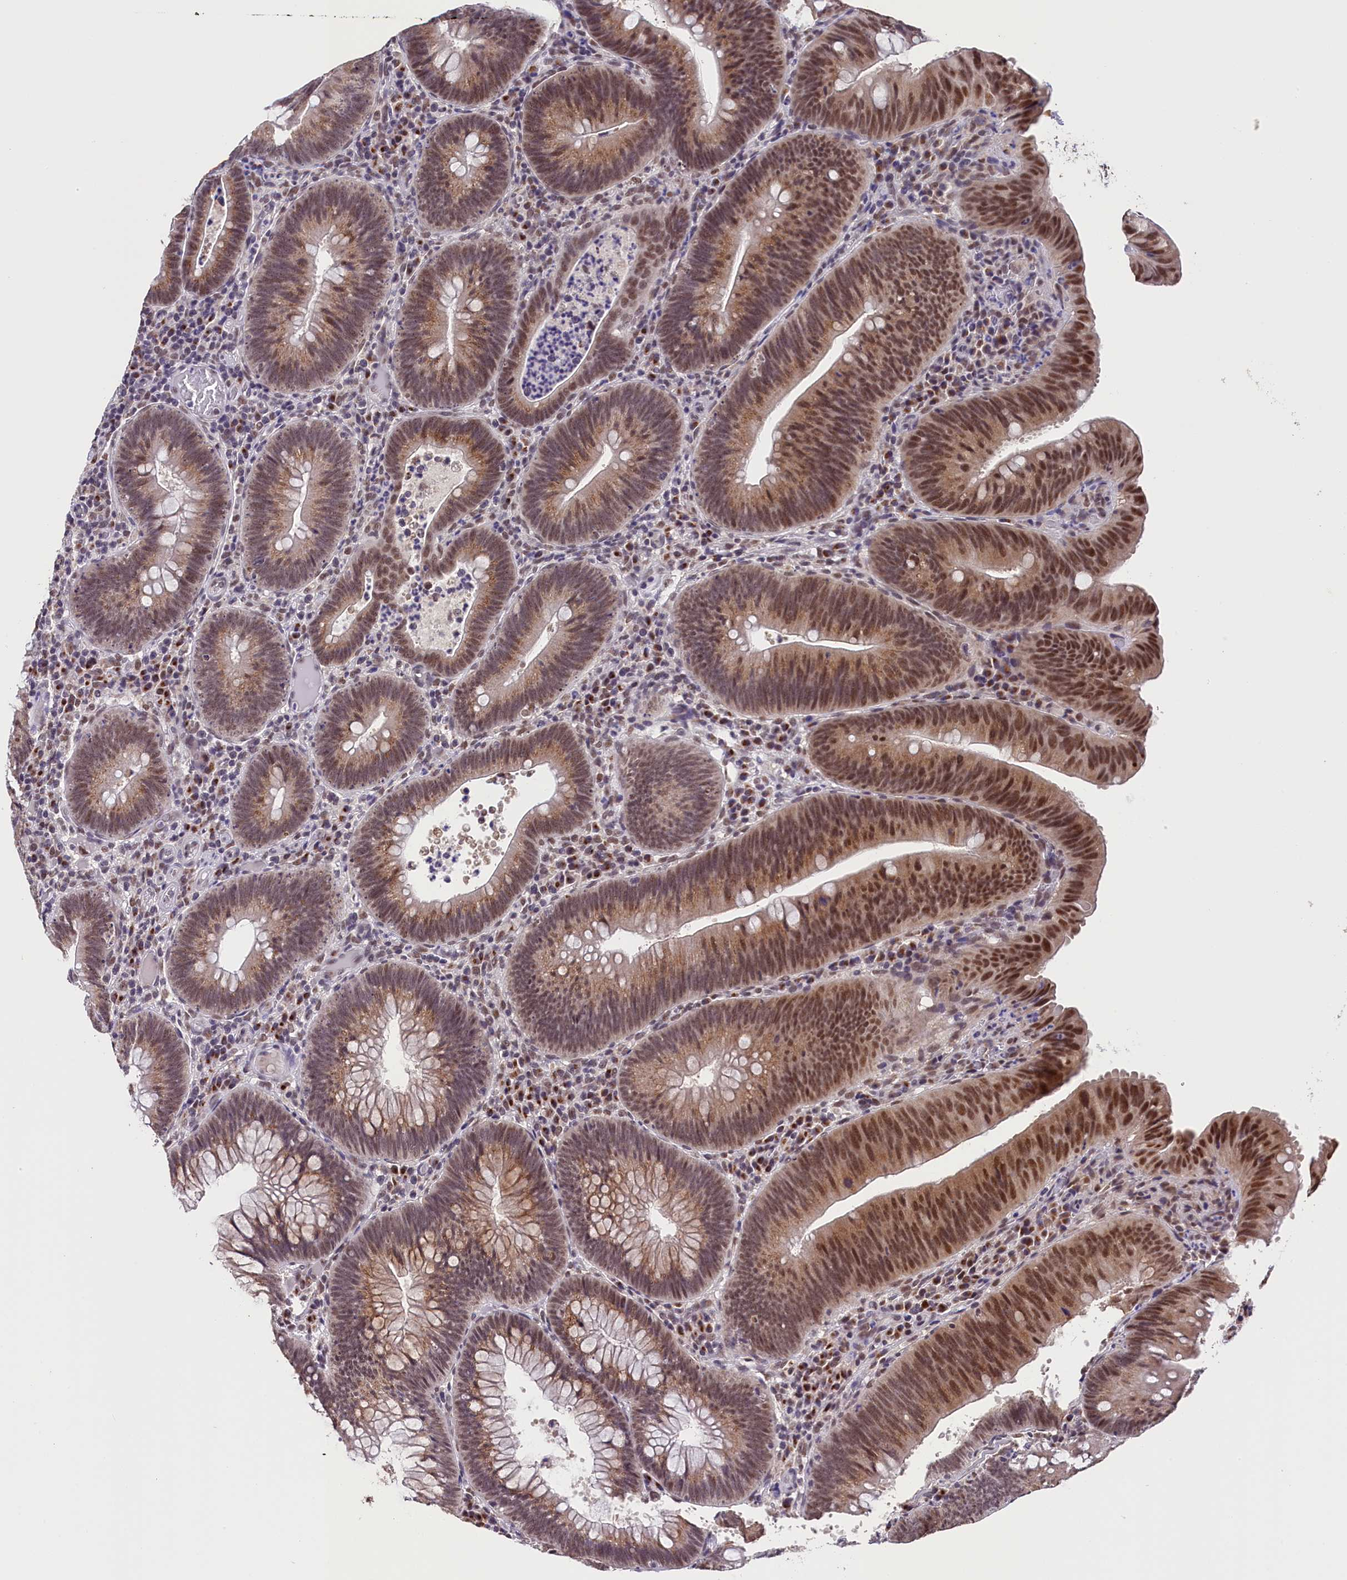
{"staining": {"intensity": "moderate", "quantity": "25%-75%", "location": "cytoplasmic/membranous,nuclear"}, "tissue": "colorectal cancer", "cell_type": "Tumor cells", "image_type": "cancer", "snomed": [{"axis": "morphology", "description": "Adenocarcinoma, NOS"}, {"axis": "topography", "description": "Rectum"}], "caption": "Moderate cytoplasmic/membranous and nuclear staining for a protein is present in approximately 25%-75% of tumor cells of colorectal cancer using IHC.", "gene": "NCBP1", "patient": {"sex": "female", "age": 75}}